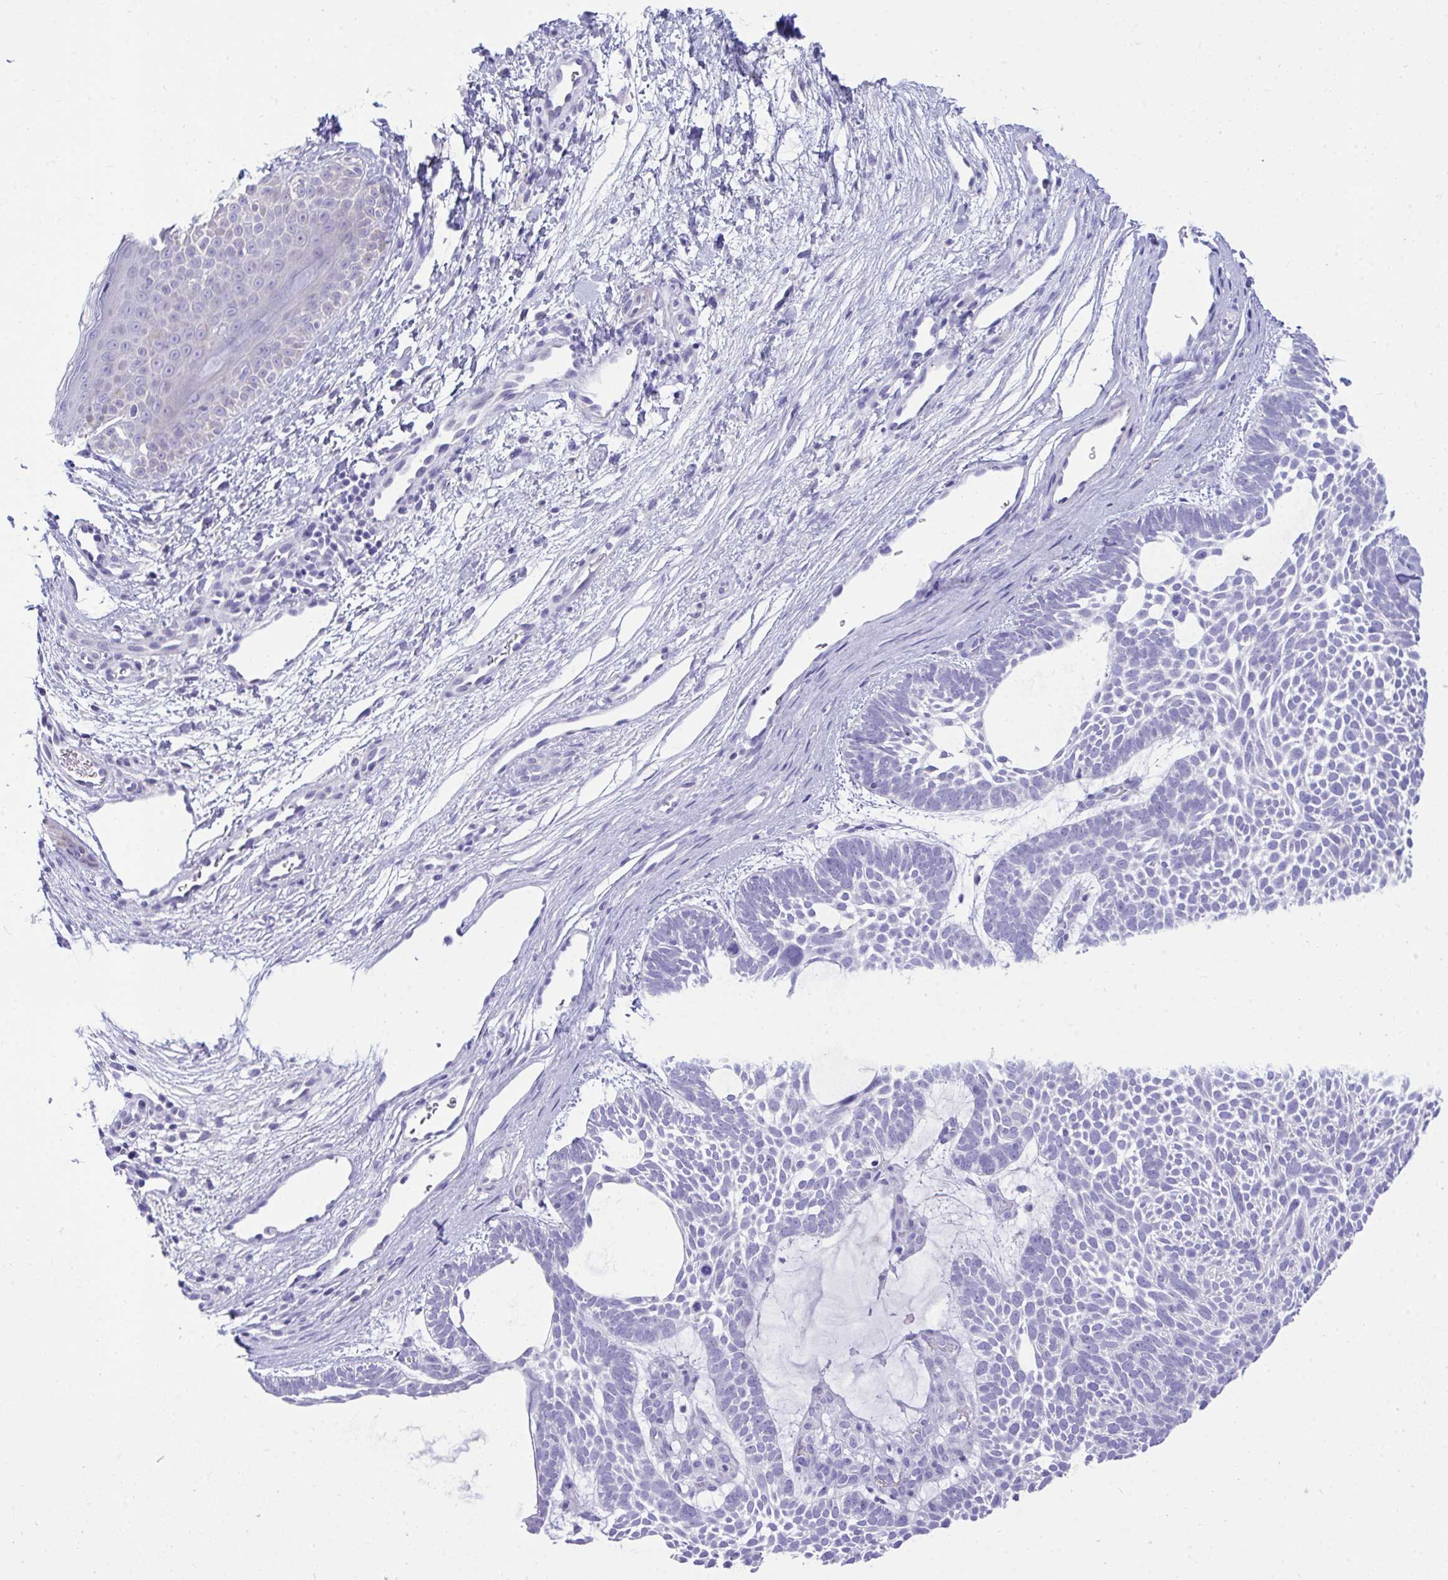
{"staining": {"intensity": "negative", "quantity": "none", "location": "none"}, "tissue": "skin cancer", "cell_type": "Tumor cells", "image_type": "cancer", "snomed": [{"axis": "morphology", "description": "Basal cell carcinoma"}, {"axis": "topography", "description": "Skin"}, {"axis": "topography", "description": "Skin of face"}], "caption": "The photomicrograph exhibits no significant expression in tumor cells of skin cancer. (DAB (3,3'-diaminobenzidine) immunohistochemistry visualized using brightfield microscopy, high magnification).", "gene": "PLEKHH1", "patient": {"sex": "male", "age": 83}}